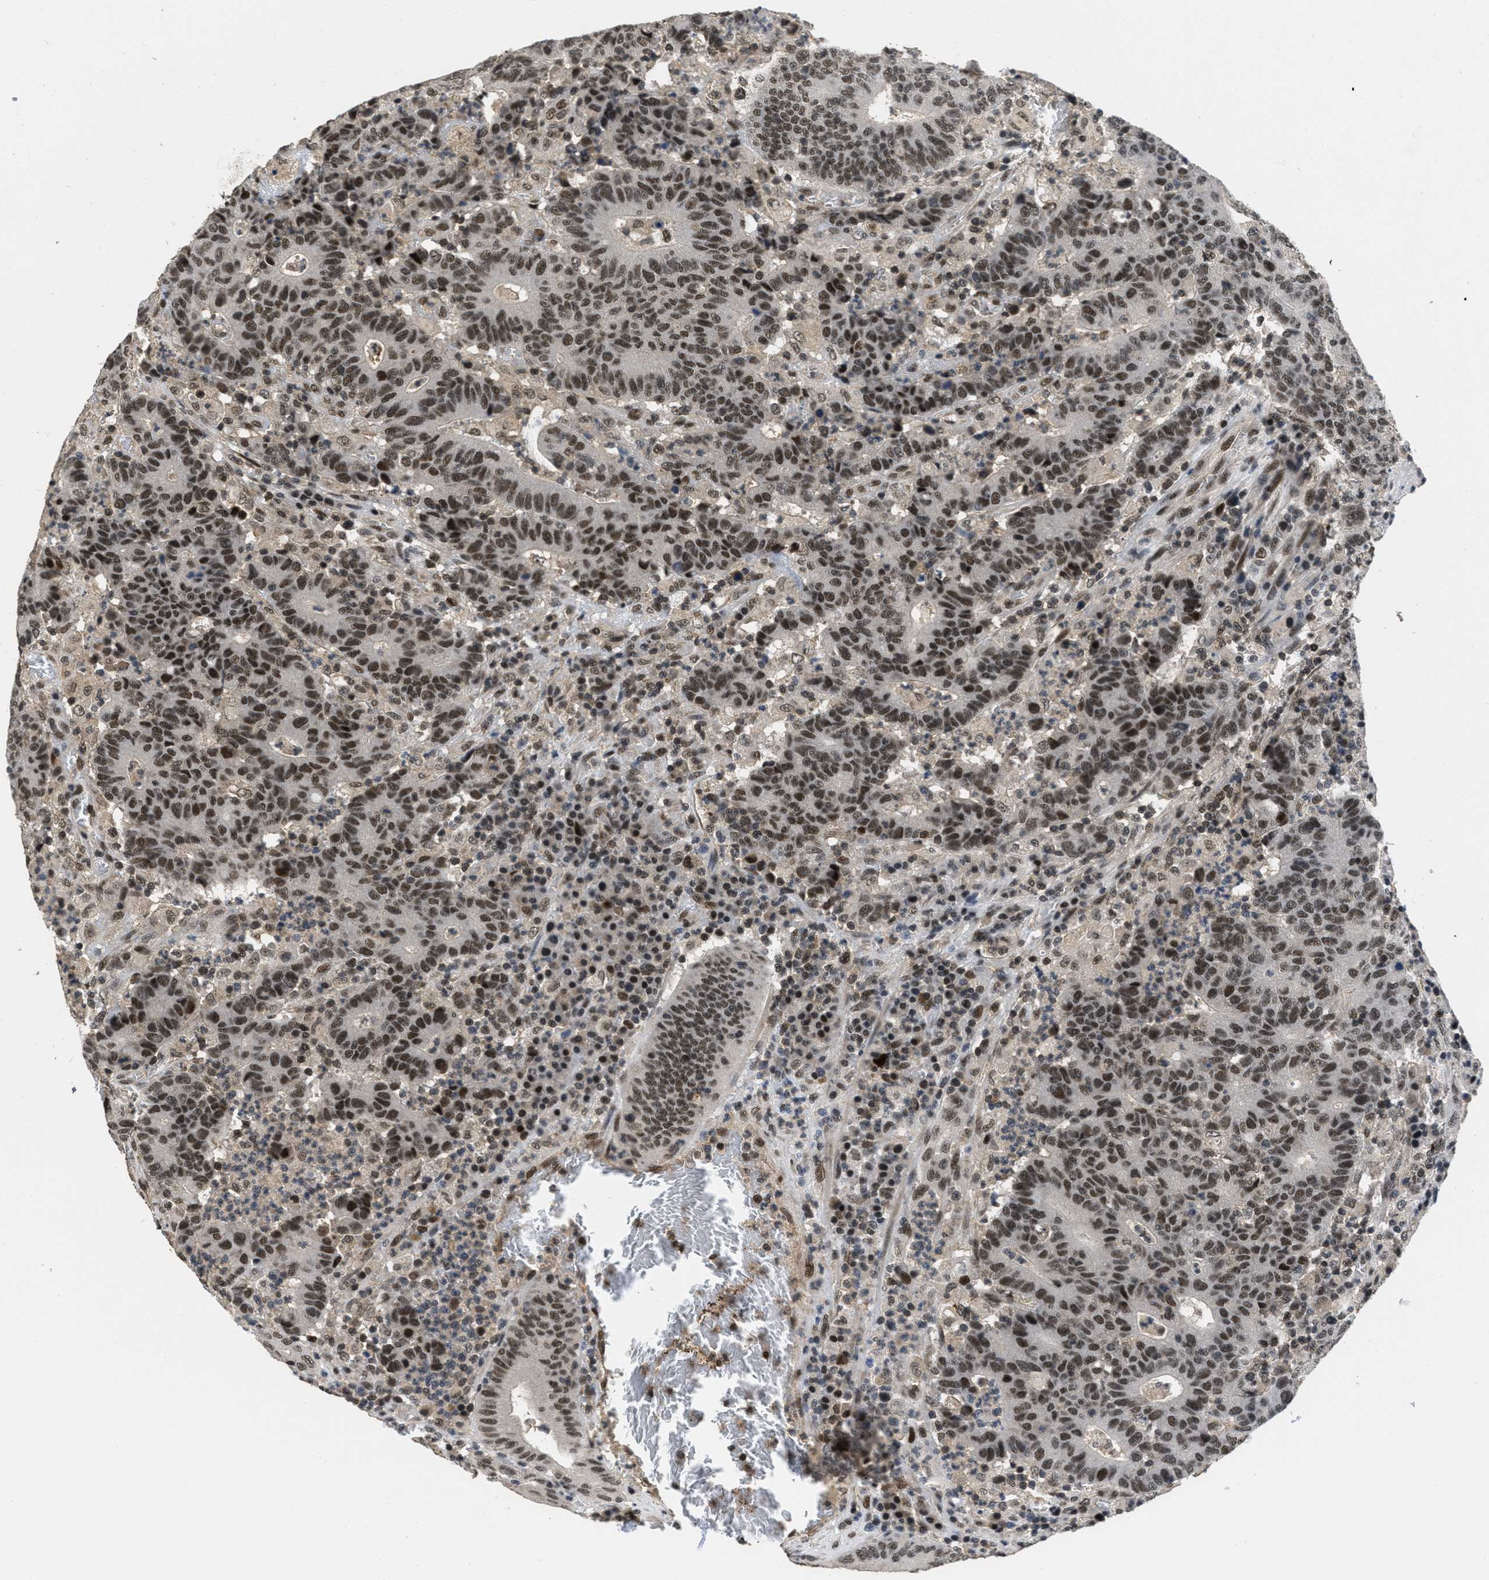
{"staining": {"intensity": "strong", "quantity": ">75%", "location": "nuclear"}, "tissue": "colorectal cancer", "cell_type": "Tumor cells", "image_type": "cancer", "snomed": [{"axis": "morphology", "description": "Normal tissue, NOS"}, {"axis": "morphology", "description": "Adenocarcinoma, NOS"}, {"axis": "topography", "description": "Colon"}], "caption": "About >75% of tumor cells in human colorectal cancer exhibit strong nuclear protein expression as visualized by brown immunohistochemical staining.", "gene": "CUL4B", "patient": {"sex": "female", "age": 75}}